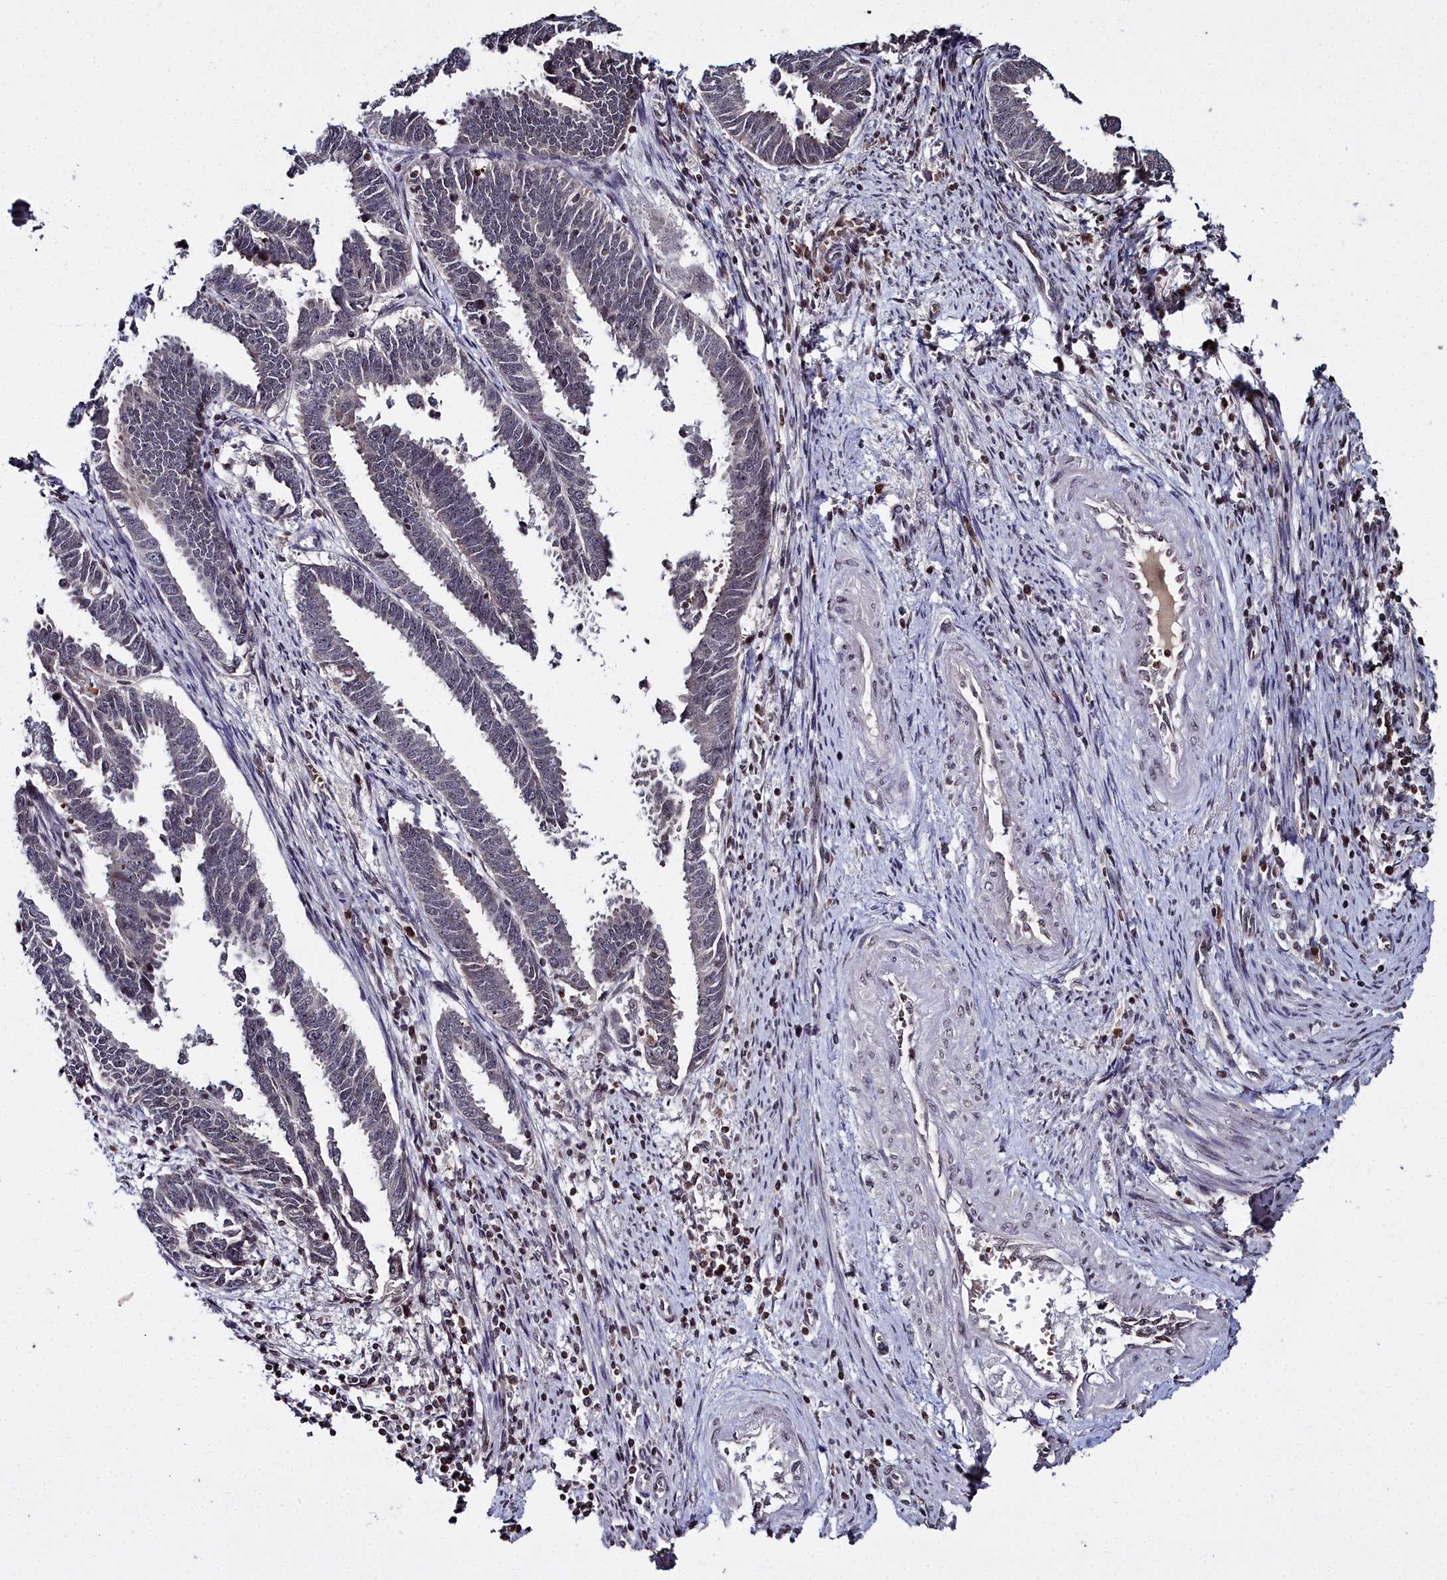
{"staining": {"intensity": "negative", "quantity": "none", "location": "none"}, "tissue": "endometrial cancer", "cell_type": "Tumor cells", "image_type": "cancer", "snomed": [{"axis": "morphology", "description": "Adenocarcinoma, NOS"}, {"axis": "topography", "description": "Endometrium"}], "caption": "This micrograph is of endometrial cancer stained with immunohistochemistry to label a protein in brown with the nuclei are counter-stained blue. There is no staining in tumor cells.", "gene": "FZD4", "patient": {"sex": "female", "age": 75}}